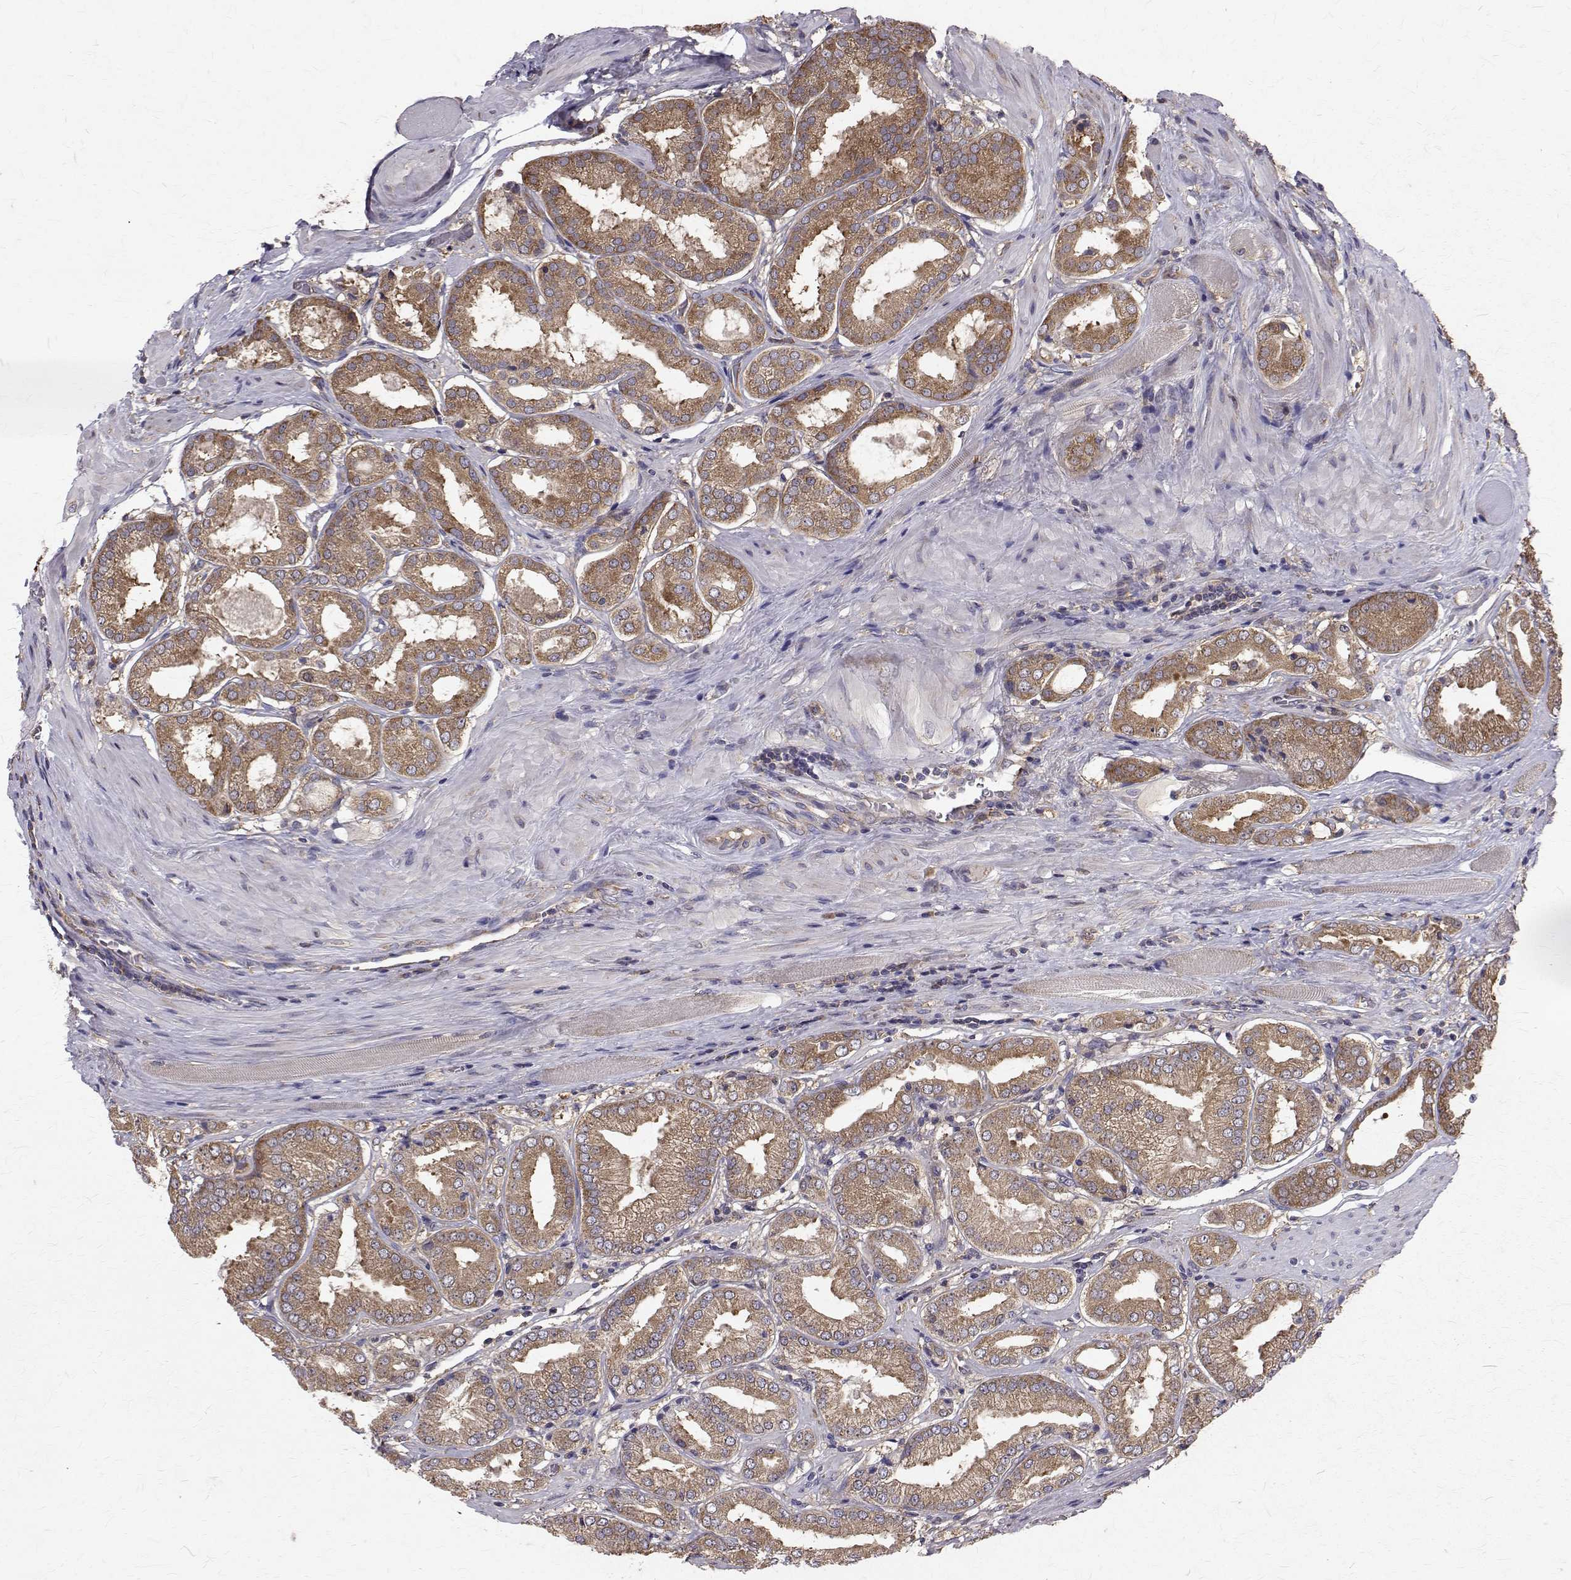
{"staining": {"intensity": "moderate", "quantity": ">75%", "location": "cytoplasmic/membranous"}, "tissue": "prostate cancer", "cell_type": "Tumor cells", "image_type": "cancer", "snomed": [{"axis": "morphology", "description": "Adenocarcinoma, NOS"}, {"axis": "topography", "description": "Prostate"}], "caption": "Protein expression analysis of human prostate cancer (adenocarcinoma) reveals moderate cytoplasmic/membranous expression in about >75% of tumor cells.", "gene": "FARSB", "patient": {"sex": "male", "age": 63}}